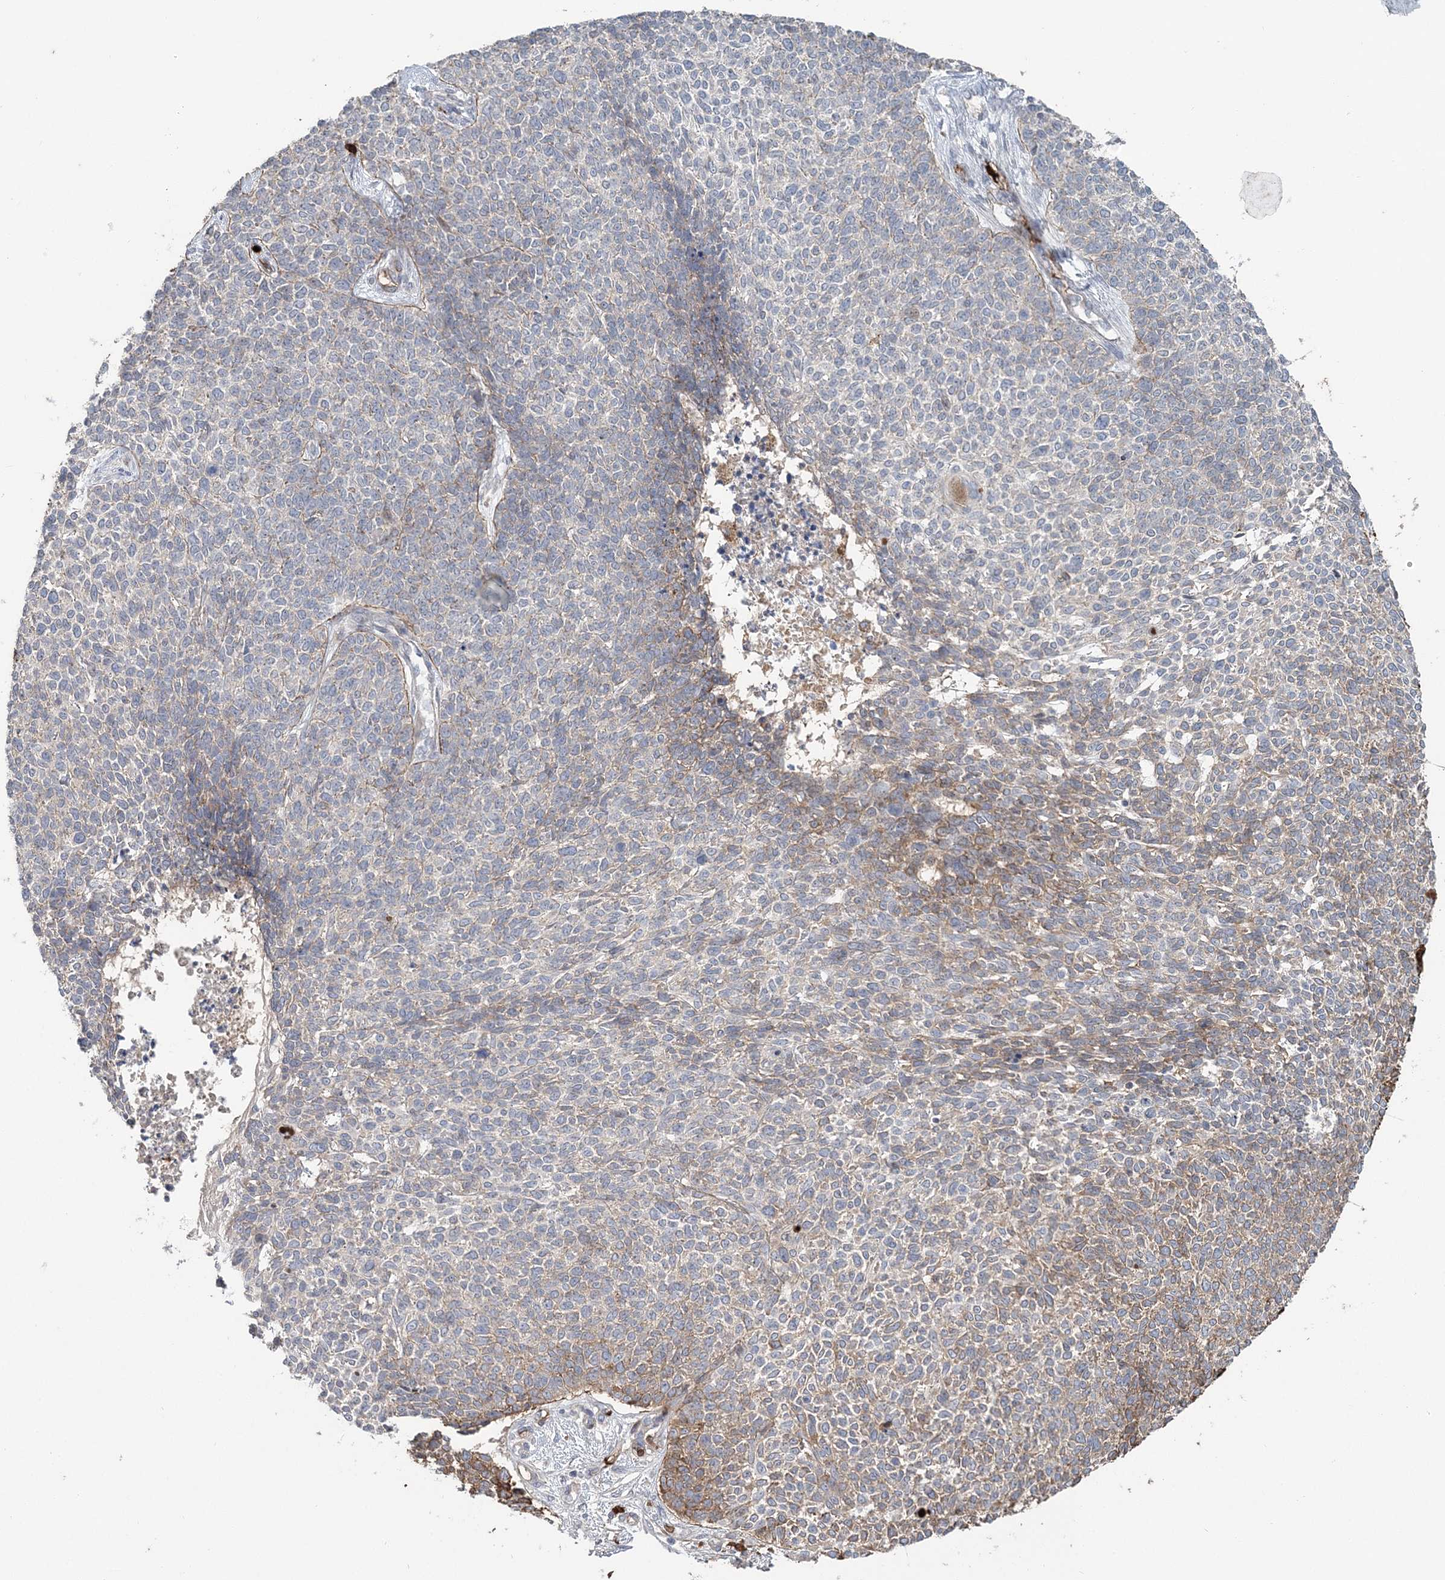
{"staining": {"intensity": "weak", "quantity": "<25%", "location": "cytoplasmic/membranous"}, "tissue": "skin cancer", "cell_type": "Tumor cells", "image_type": "cancer", "snomed": [{"axis": "morphology", "description": "Basal cell carcinoma"}, {"axis": "topography", "description": "Skin"}], "caption": "Tumor cells are negative for brown protein staining in basal cell carcinoma (skin).", "gene": "SERINC1", "patient": {"sex": "female", "age": 84}}